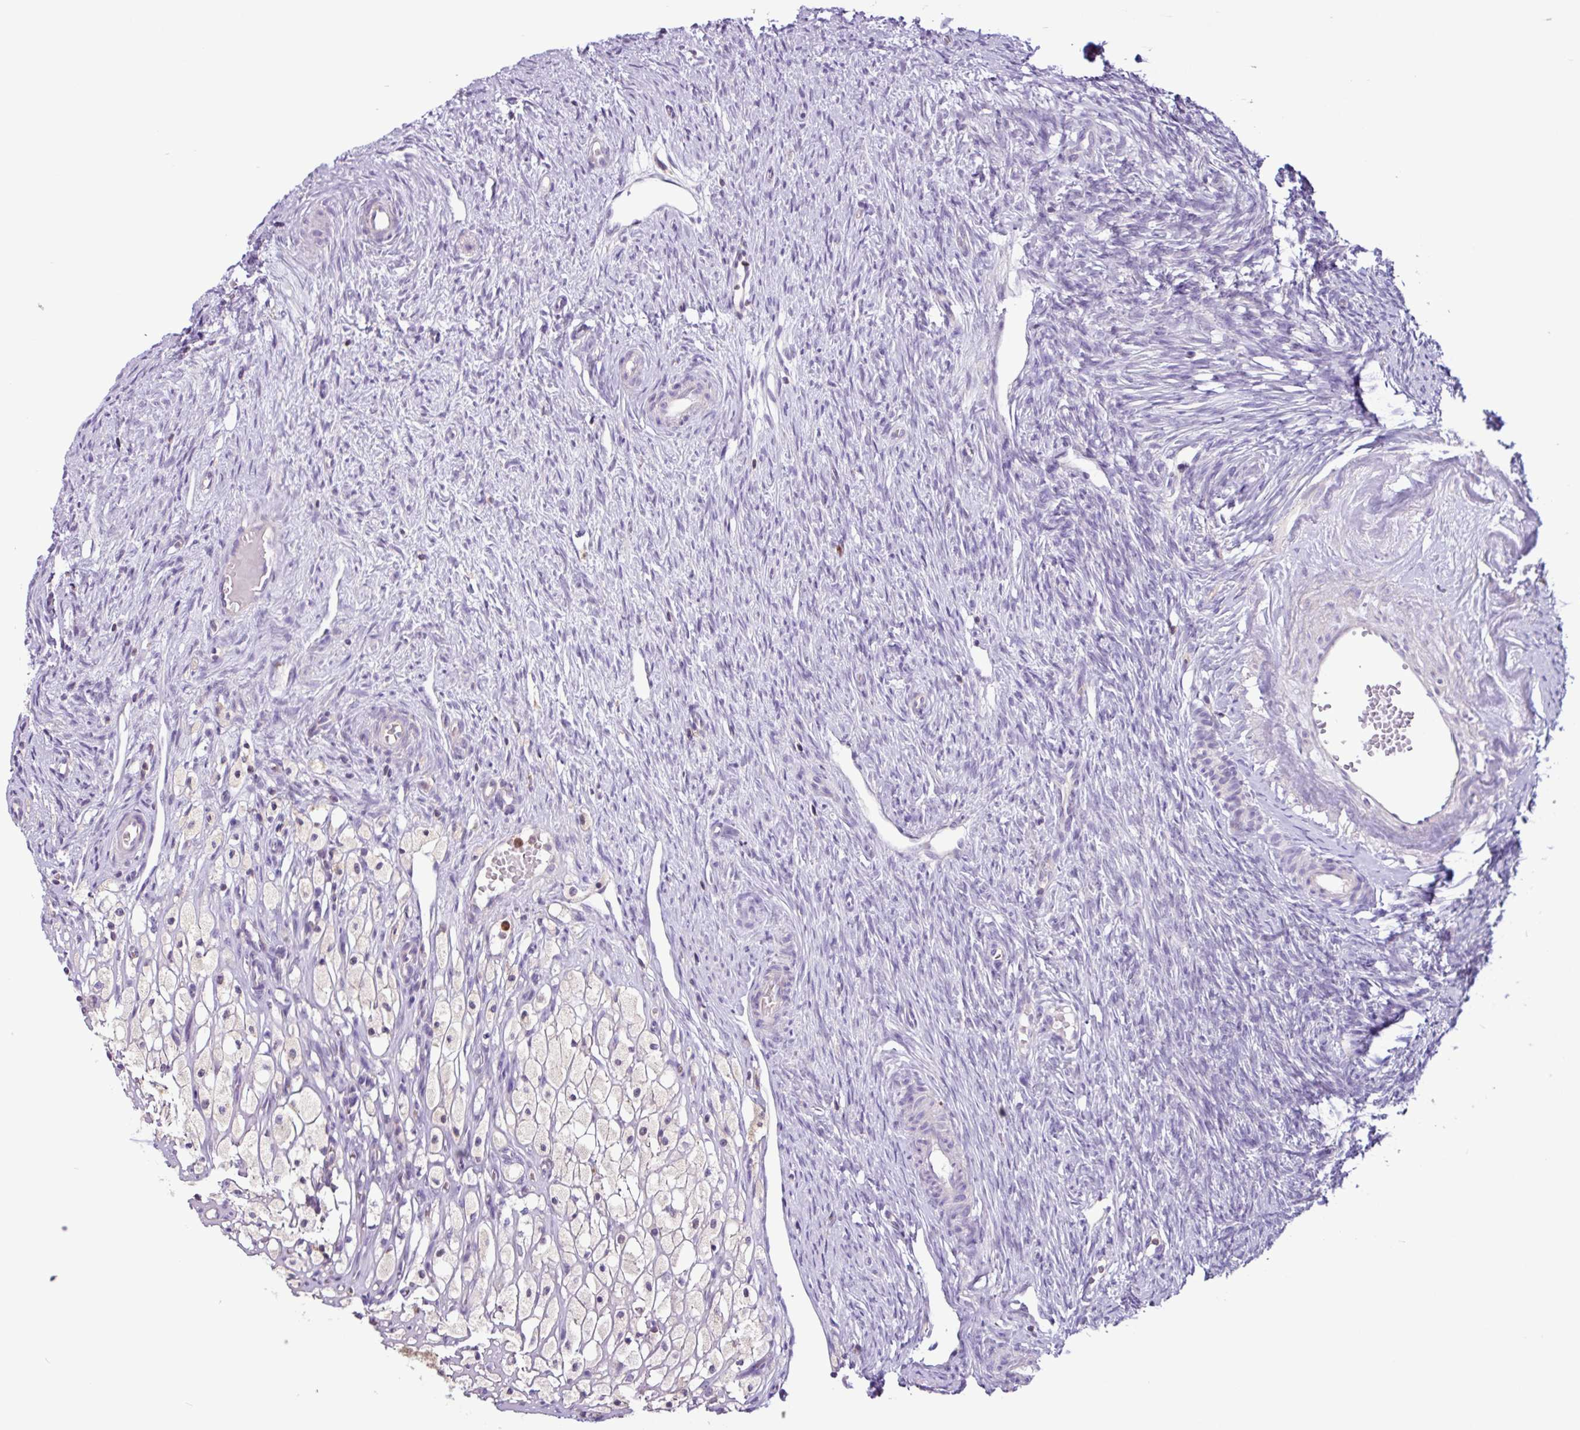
{"staining": {"intensity": "weak", "quantity": "25%-75%", "location": "cytoplasmic/membranous"}, "tissue": "ovary", "cell_type": "Follicle cells", "image_type": "normal", "snomed": [{"axis": "morphology", "description": "Normal tissue, NOS"}, {"axis": "topography", "description": "Ovary"}], "caption": "Follicle cells reveal low levels of weak cytoplasmic/membranous staining in approximately 25%-75% of cells in benign human ovary.", "gene": "ACTR3B", "patient": {"sex": "female", "age": 51}}